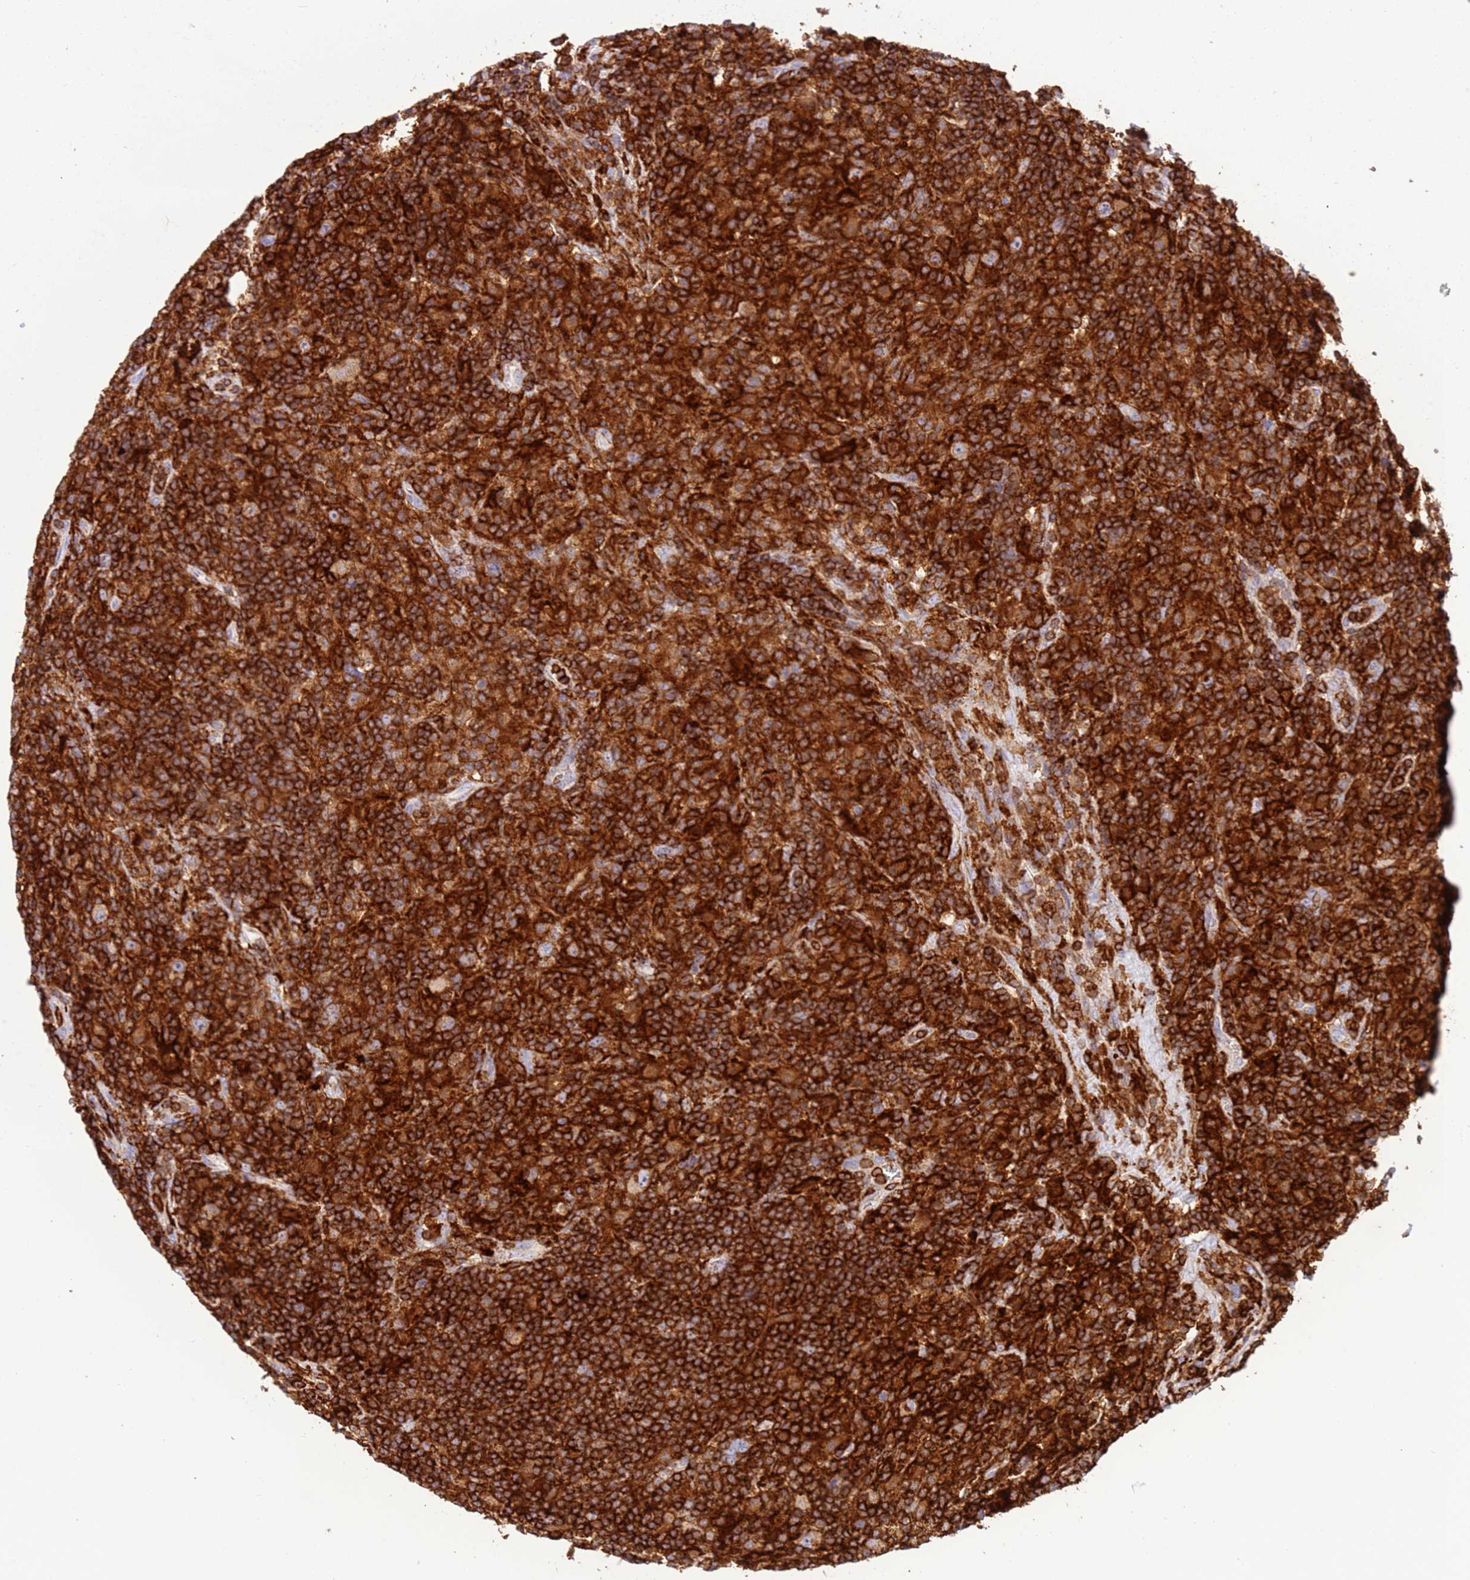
{"staining": {"intensity": "moderate", "quantity": ">75%", "location": "cytoplasmic/membranous"}, "tissue": "lymphoma", "cell_type": "Tumor cells", "image_type": "cancer", "snomed": [{"axis": "morphology", "description": "Hodgkin's disease, NOS"}, {"axis": "topography", "description": "Lymph node"}], "caption": "Immunohistochemistry of human Hodgkin's disease shows medium levels of moderate cytoplasmic/membranous staining in about >75% of tumor cells. The protein is shown in brown color, while the nuclei are stained blue.", "gene": "TTPAL", "patient": {"sex": "male", "age": 70}}